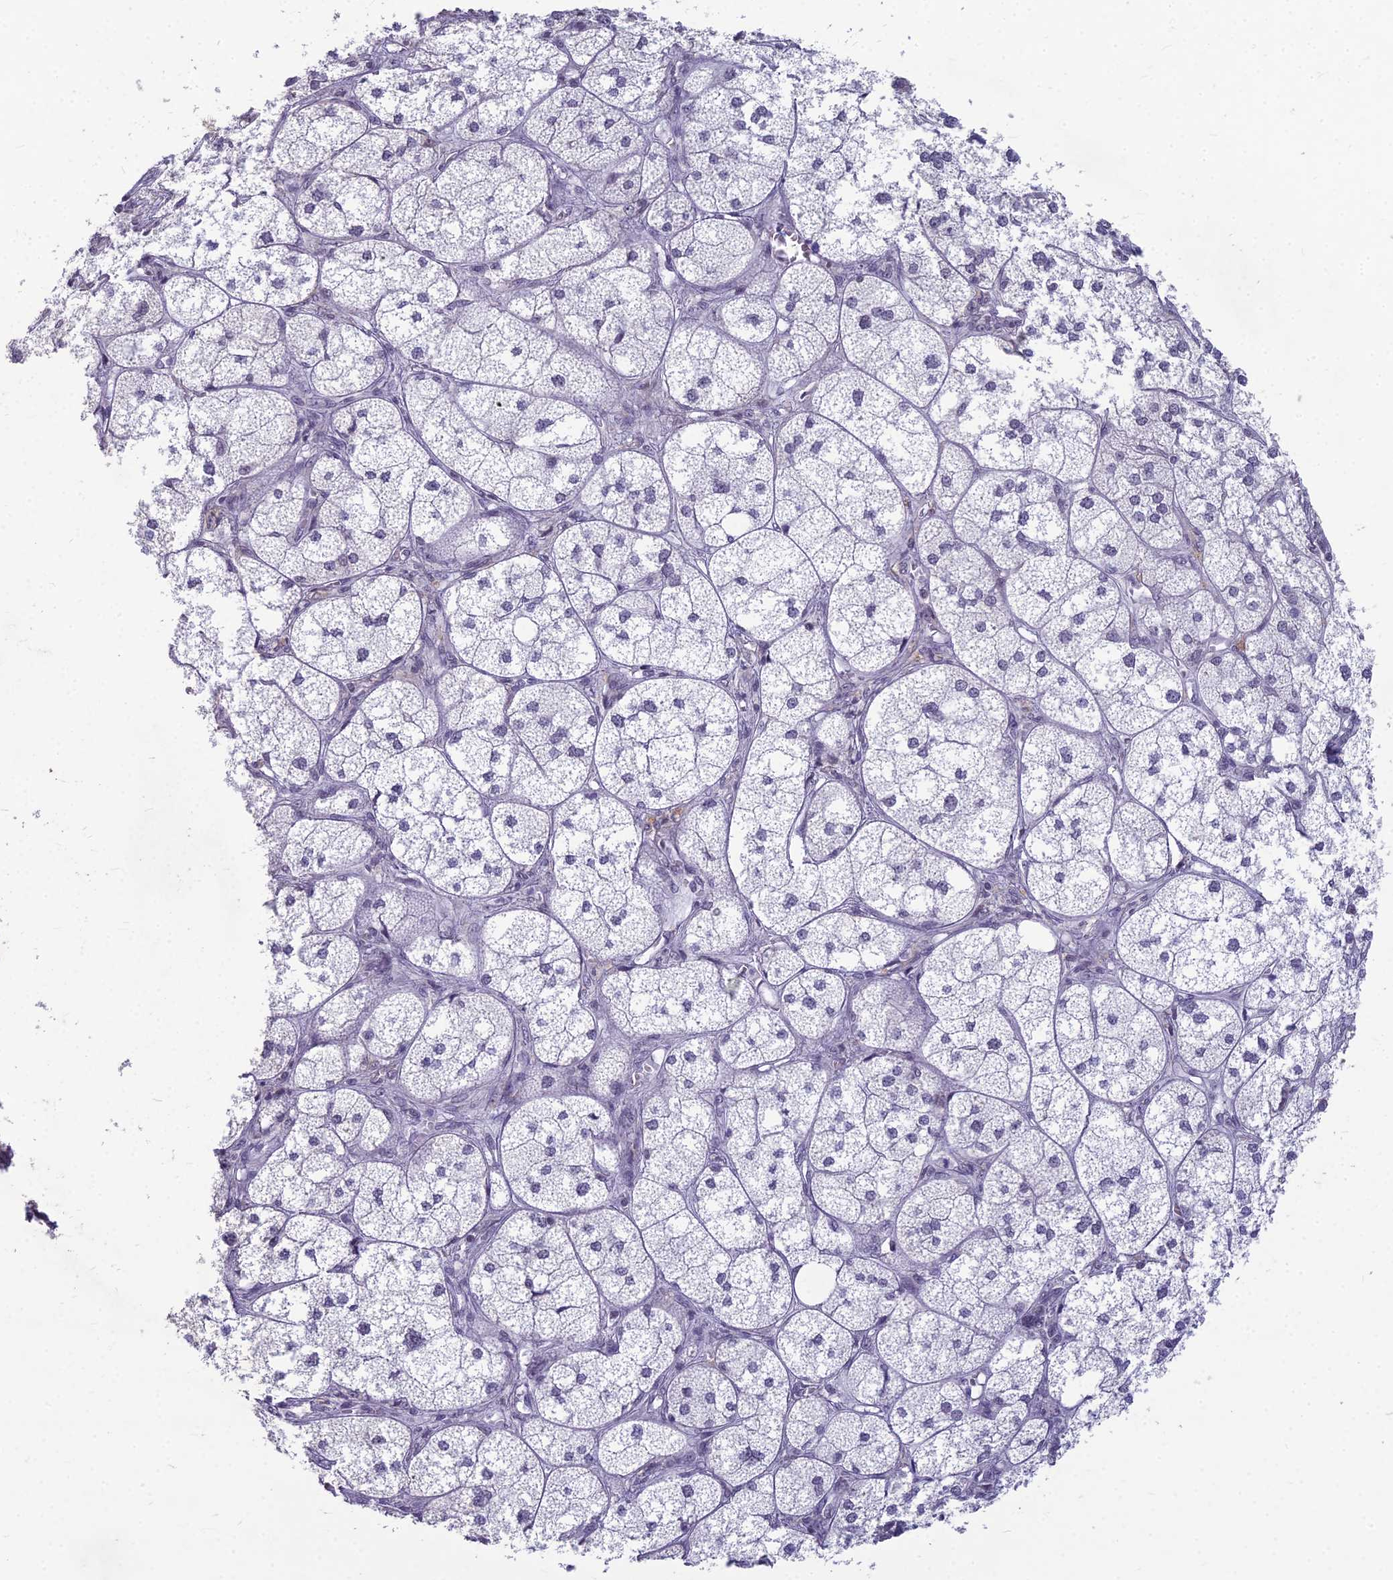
{"staining": {"intensity": "strong", "quantity": "<25%", "location": "nuclear"}, "tissue": "adrenal gland", "cell_type": "Glandular cells", "image_type": "normal", "snomed": [{"axis": "morphology", "description": "Normal tissue, NOS"}, {"axis": "topography", "description": "Adrenal gland"}], "caption": "IHC of normal human adrenal gland displays medium levels of strong nuclear positivity in about <25% of glandular cells.", "gene": "KAT7", "patient": {"sex": "female", "age": 61}}